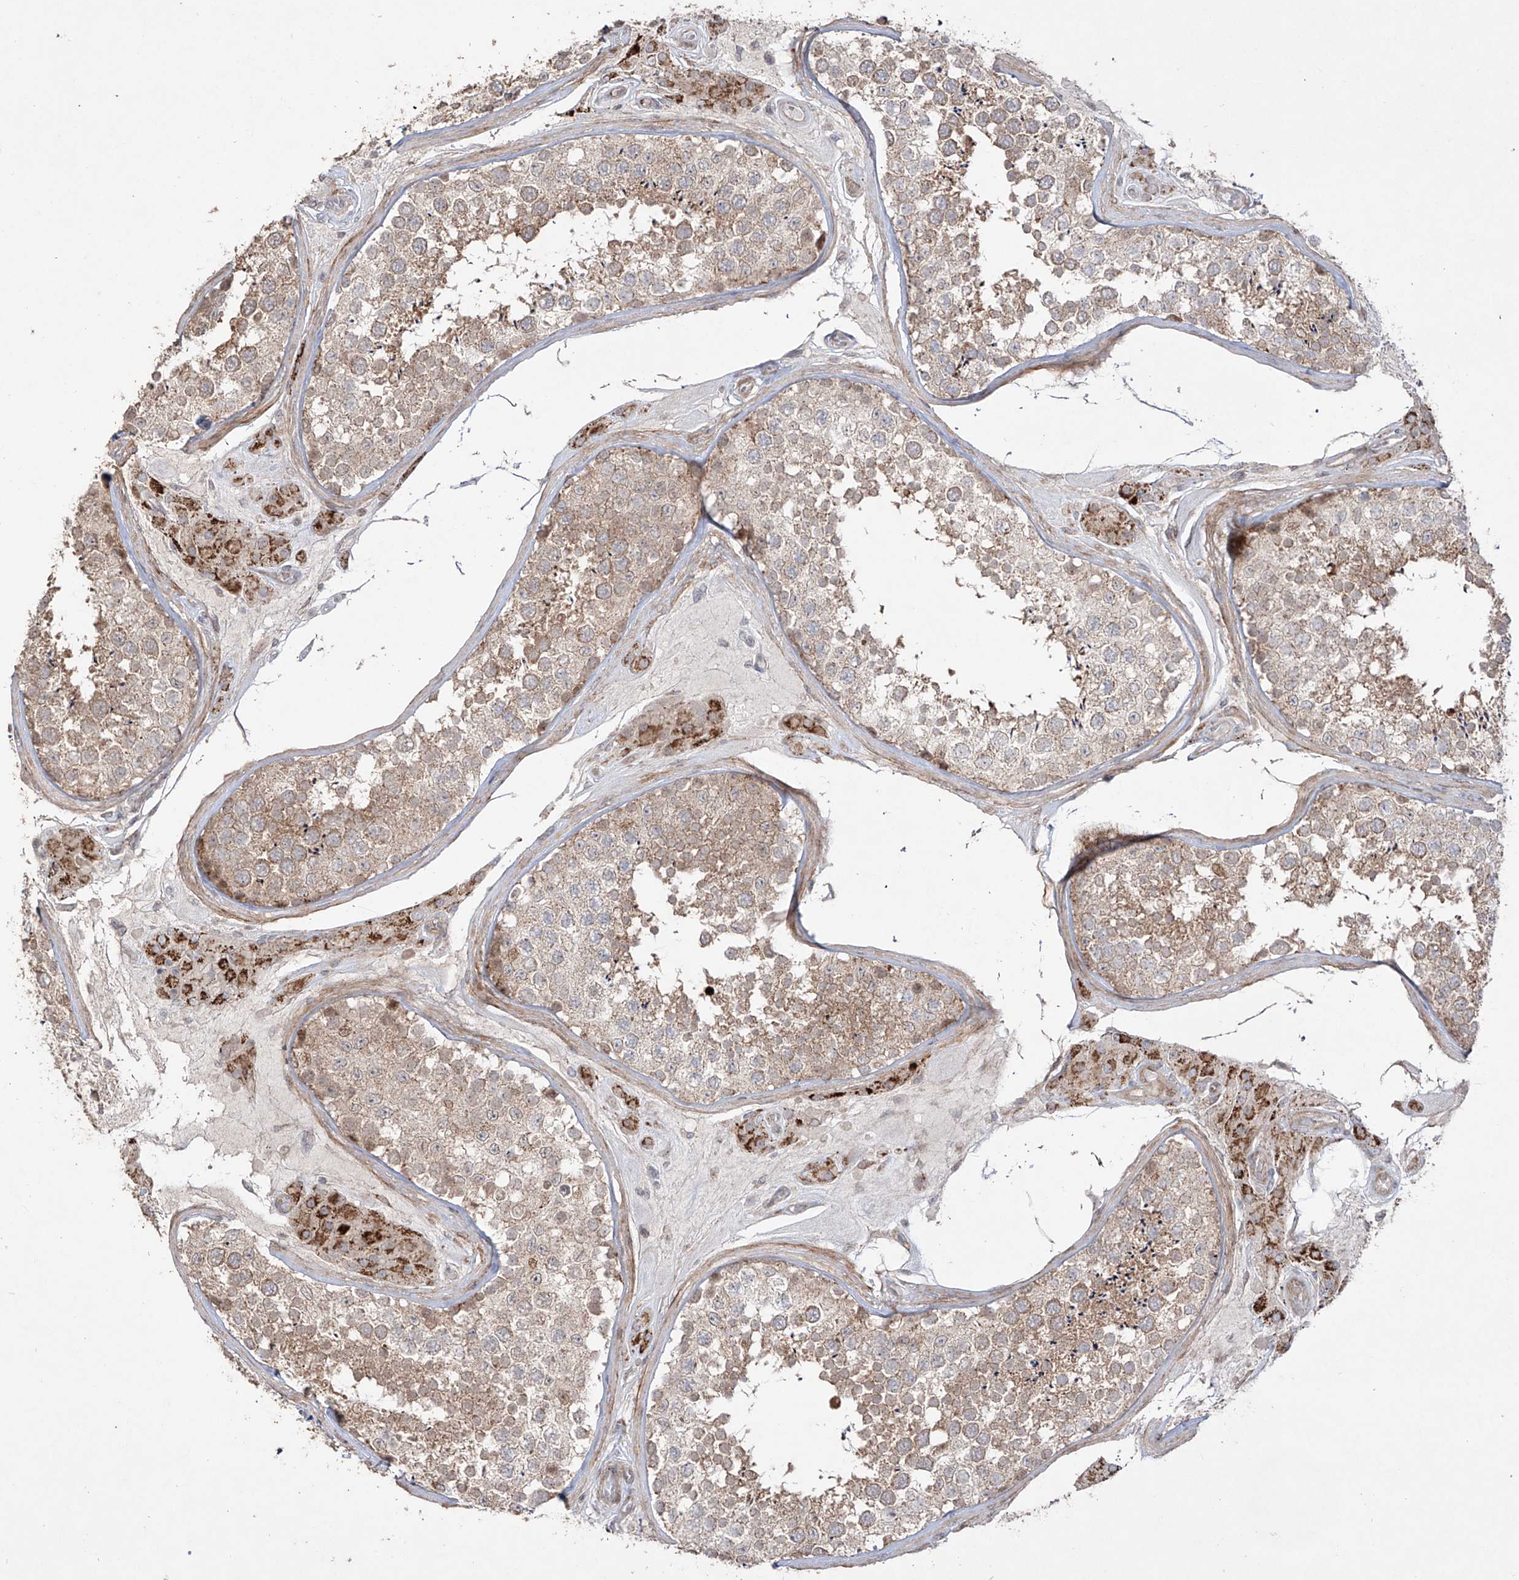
{"staining": {"intensity": "moderate", "quantity": ">75%", "location": "cytoplasmic/membranous"}, "tissue": "testis", "cell_type": "Cells in seminiferous ducts", "image_type": "normal", "snomed": [{"axis": "morphology", "description": "Normal tissue, NOS"}, {"axis": "topography", "description": "Testis"}], "caption": "Approximately >75% of cells in seminiferous ducts in benign human testis display moderate cytoplasmic/membranous protein expression as visualized by brown immunohistochemical staining.", "gene": "YKT6", "patient": {"sex": "male", "age": 46}}